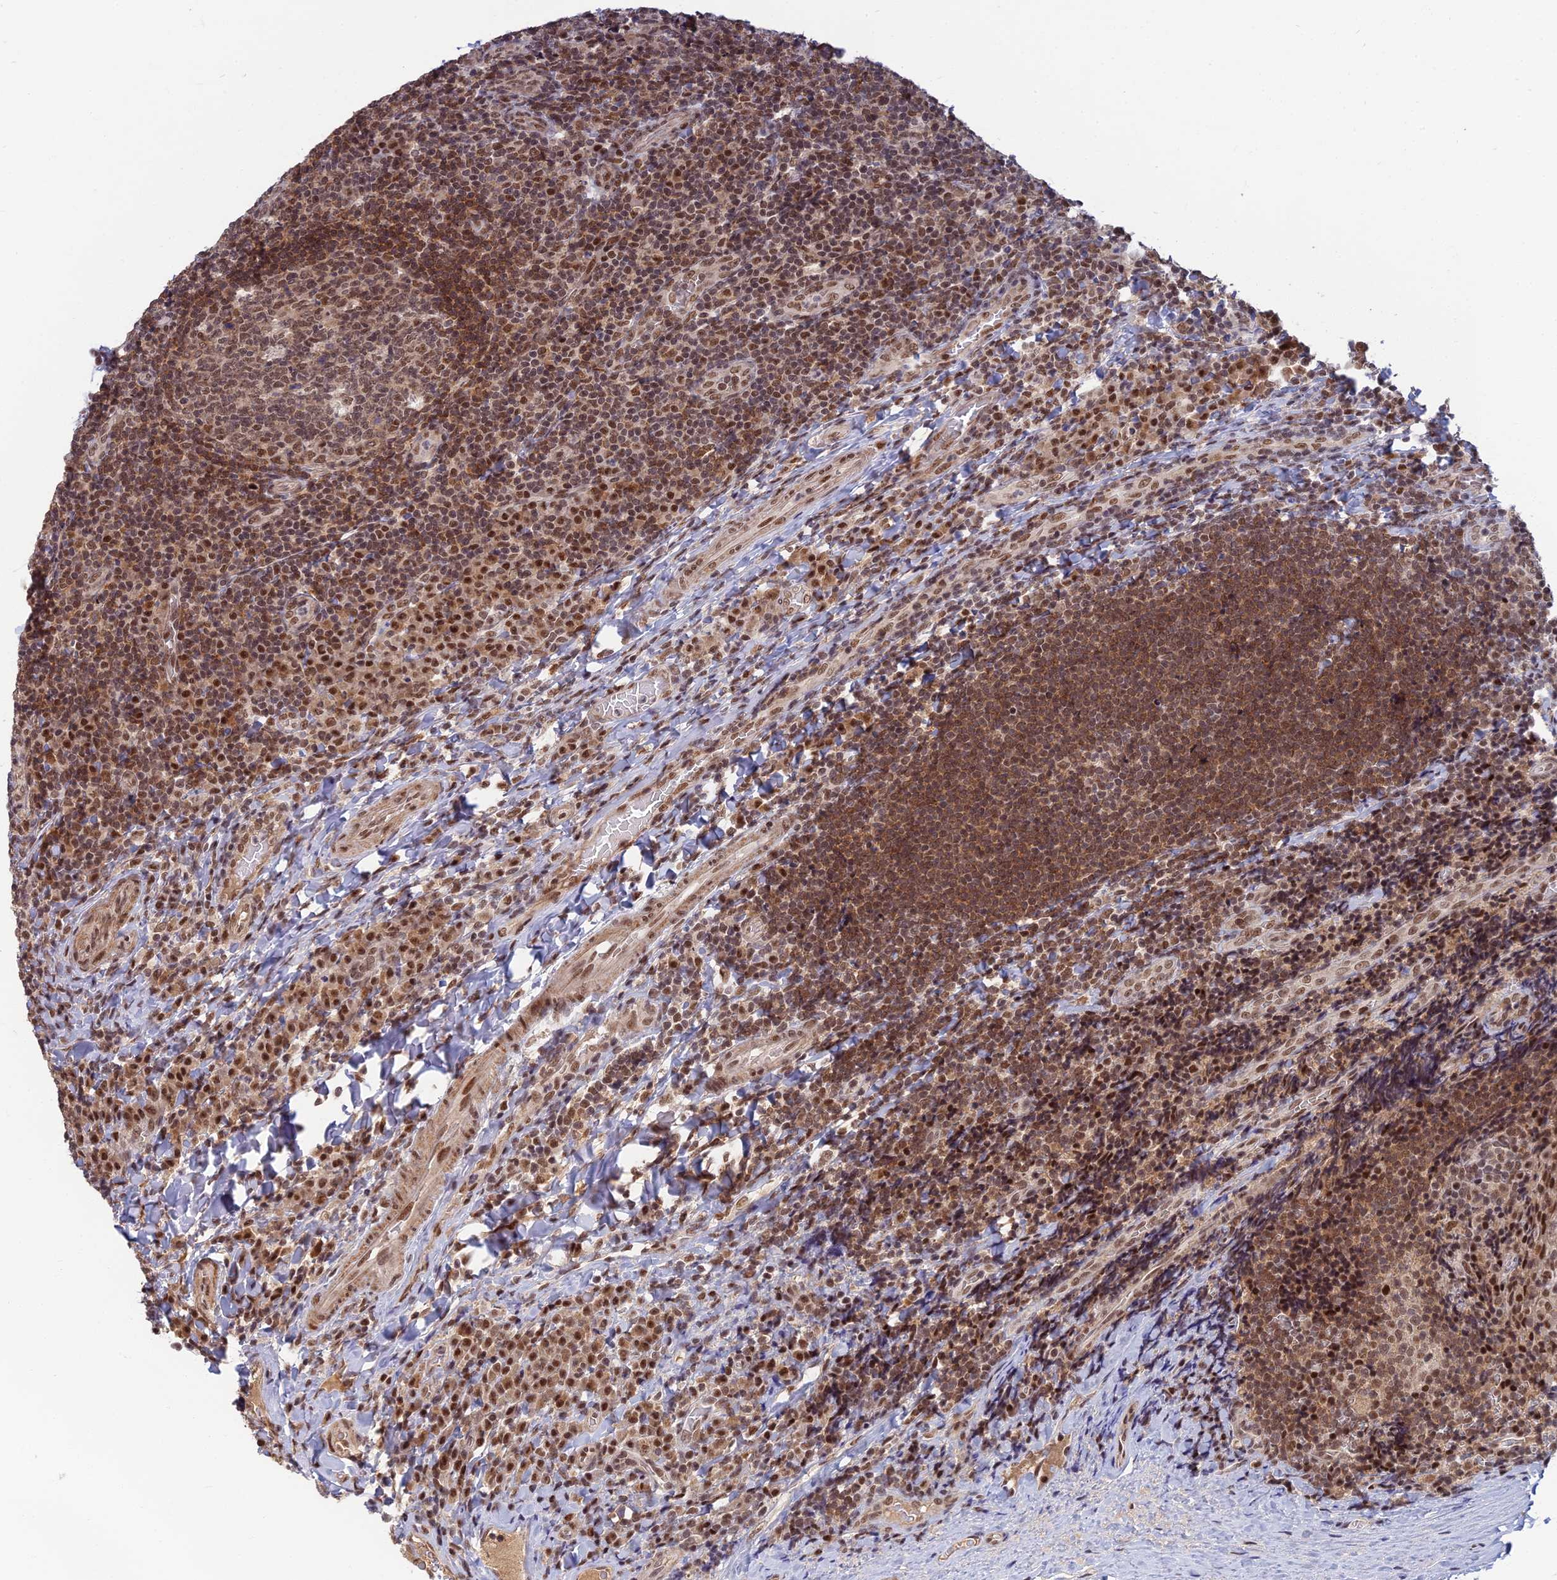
{"staining": {"intensity": "moderate", "quantity": ">75%", "location": "nuclear"}, "tissue": "tonsil", "cell_type": "Germinal center cells", "image_type": "normal", "snomed": [{"axis": "morphology", "description": "Normal tissue, NOS"}, {"axis": "topography", "description": "Tonsil"}], "caption": "Protein analysis of benign tonsil exhibits moderate nuclear positivity in approximately >75% of germinal center cells.", "gene": "TCEA2", "patient": {"sex": "male", "age": 17}}